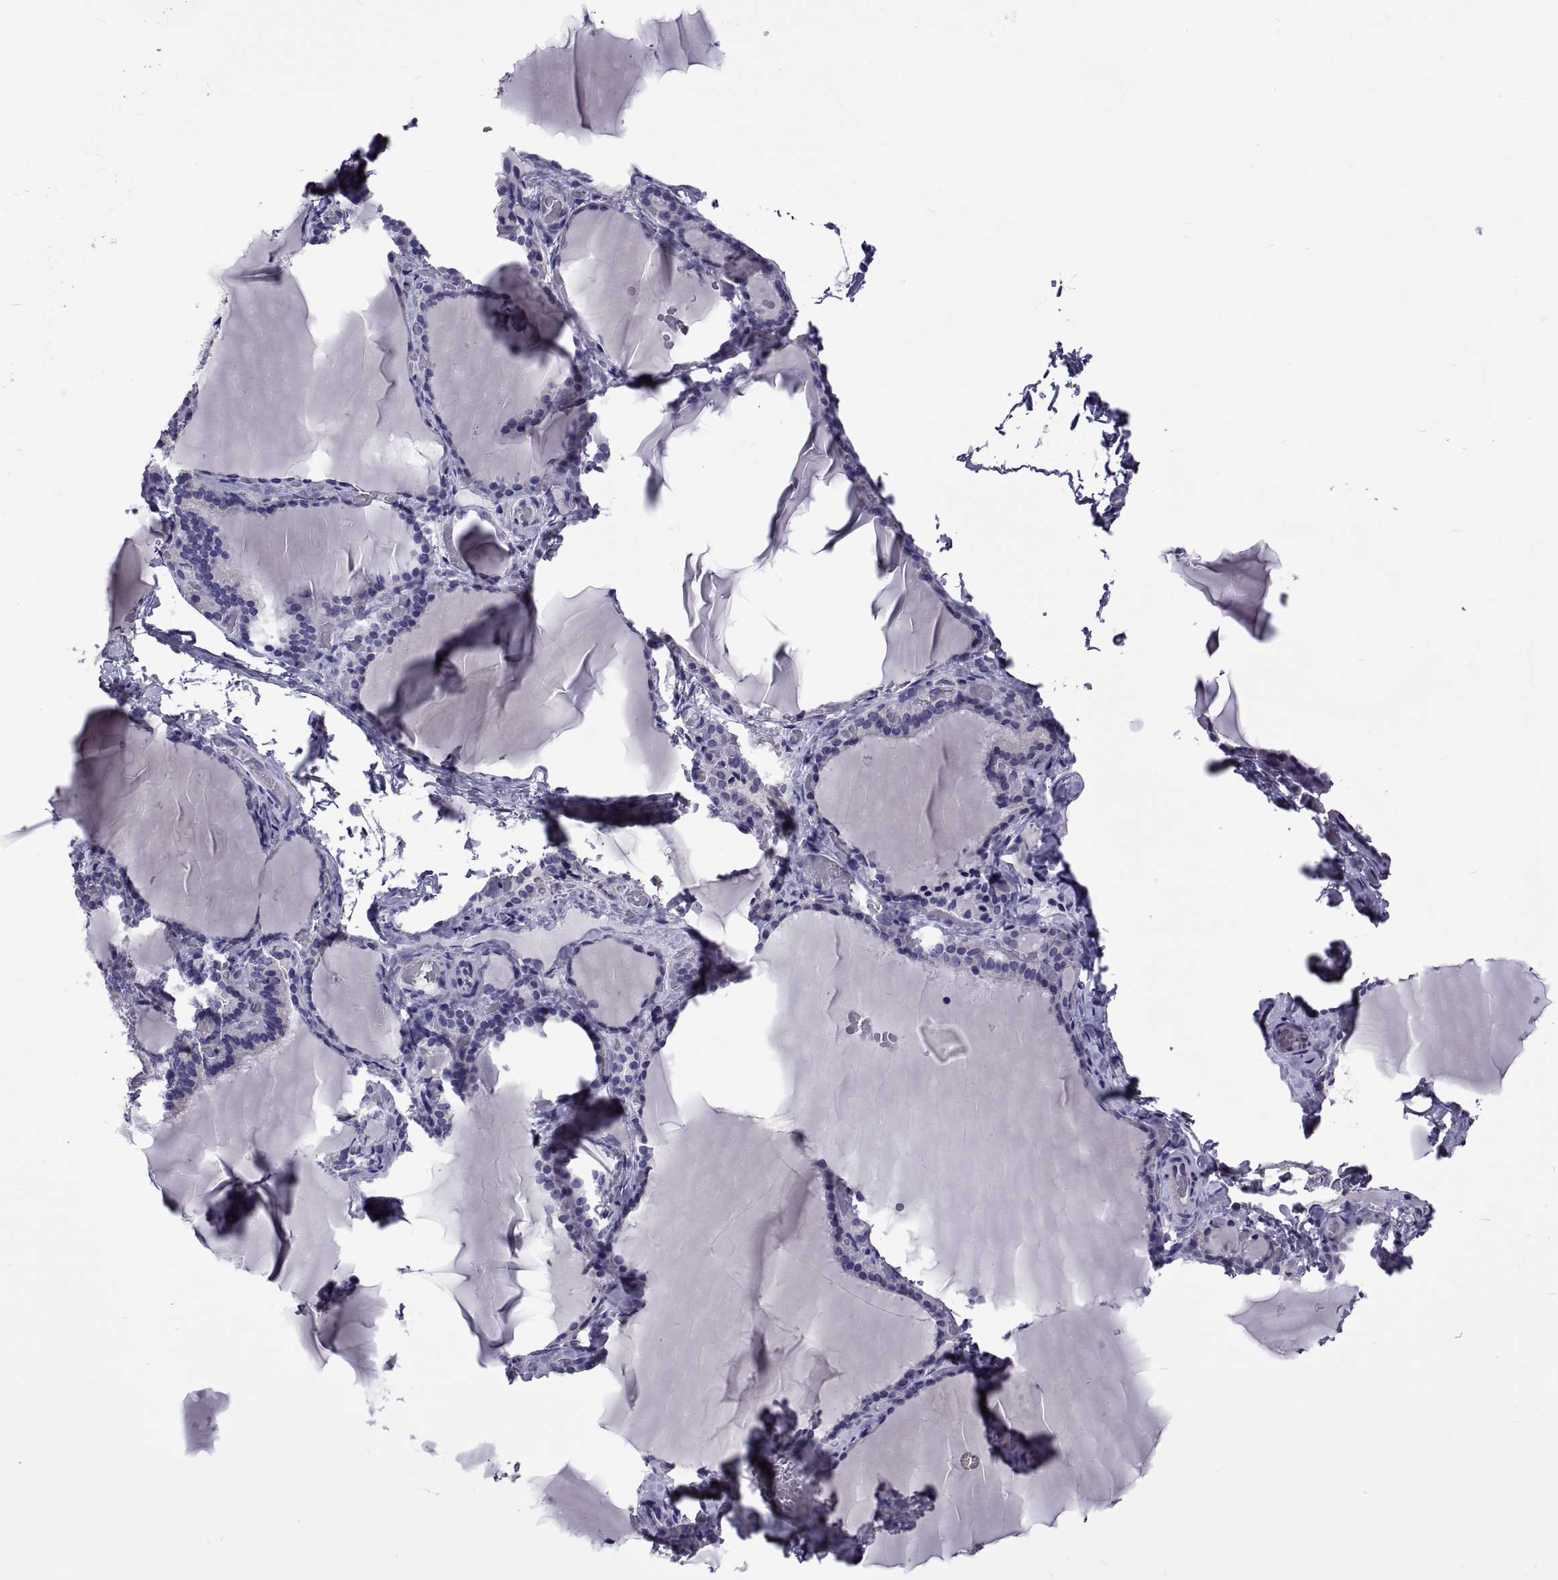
{"staining": {"intensity": "negative", "quantity": "none", "location": "none"}, "tissue": "thyroid gland", "cell_type": "Glandular cells", "image_type": "normal", "snomed": [{"axis": "morphology", "description": "Normal tissue, NOS"}, {"axis": "morphology", "description": "Hyperplasia, NOS"}, {"axis": "topography", "description": "Thyroid gland"}], "caption": "Glandular cells are negative for brown protein staining in unremarkable thyroid gland. (Stains: DAB (3,3'-diaminobenzidine) immunohistochemistry (IHC) with hematoxylin counter stain, Microscopy: brightfield microscopy at high magnification).", "gene": "TMC3", "patient": {"sex": "female", "age": 27}}